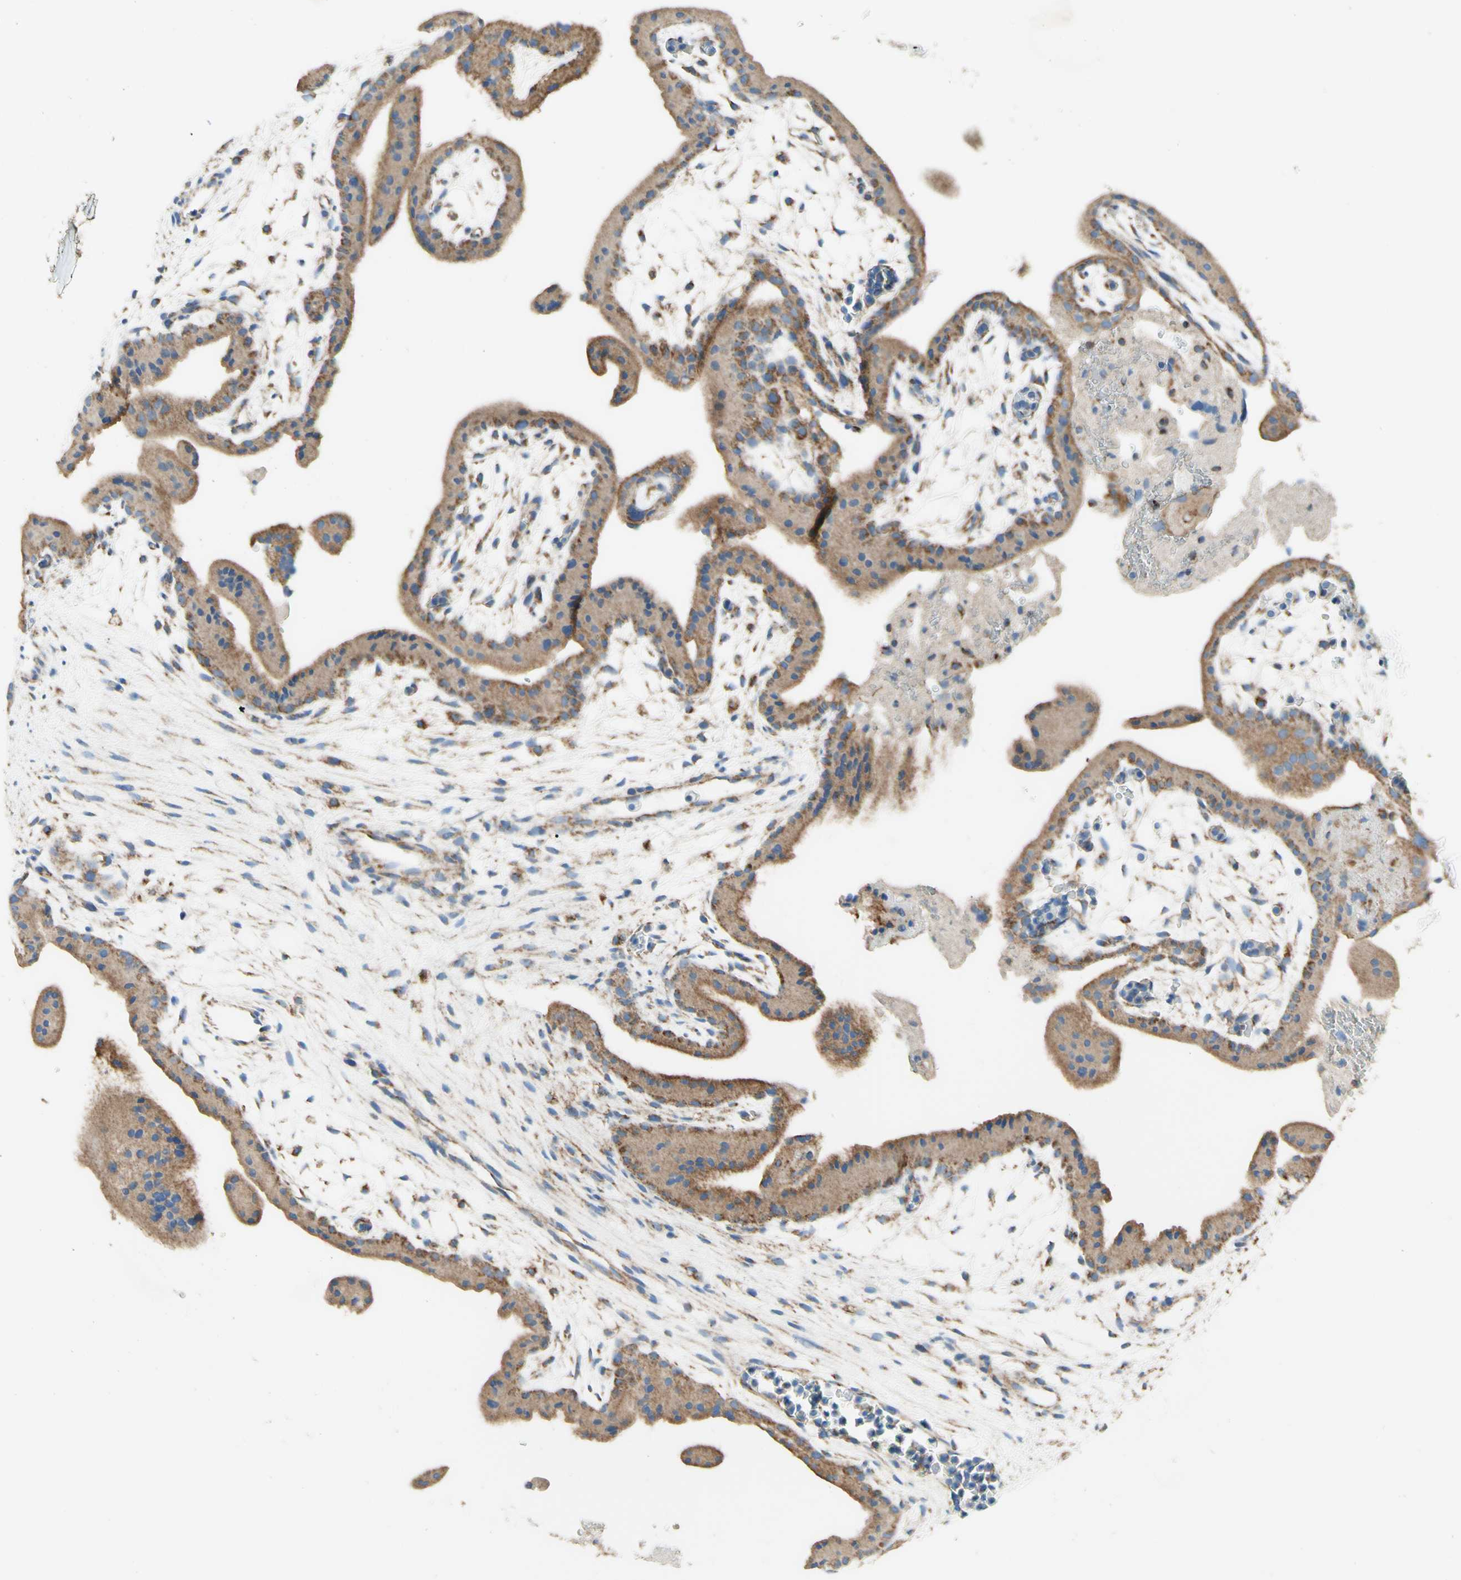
{"staining": {"intensity": "moderate", "quantity": ">75%", "location": "cytoplasmic/membranous"}, "tissue": "placenta", "cell_type": "Trophoblastic cells", "image_type": "normal", "snomed": [{"axis": "morphology", "description": "Normal tissue, NOS"}, {"axis": "topography", "description": "Placenta"}], "caption": "The immunohistochemical stain shows moderate cytoplasmic/membranous staining in trophoblastic cells of benign placenta. The protein of interest is stained brown, and the nuclei are stained in blue (DAB IHC with brightfield microscopy, high magnification).", "gene": "ARMC10", "patient": {"sex": "female", "age": 19}}